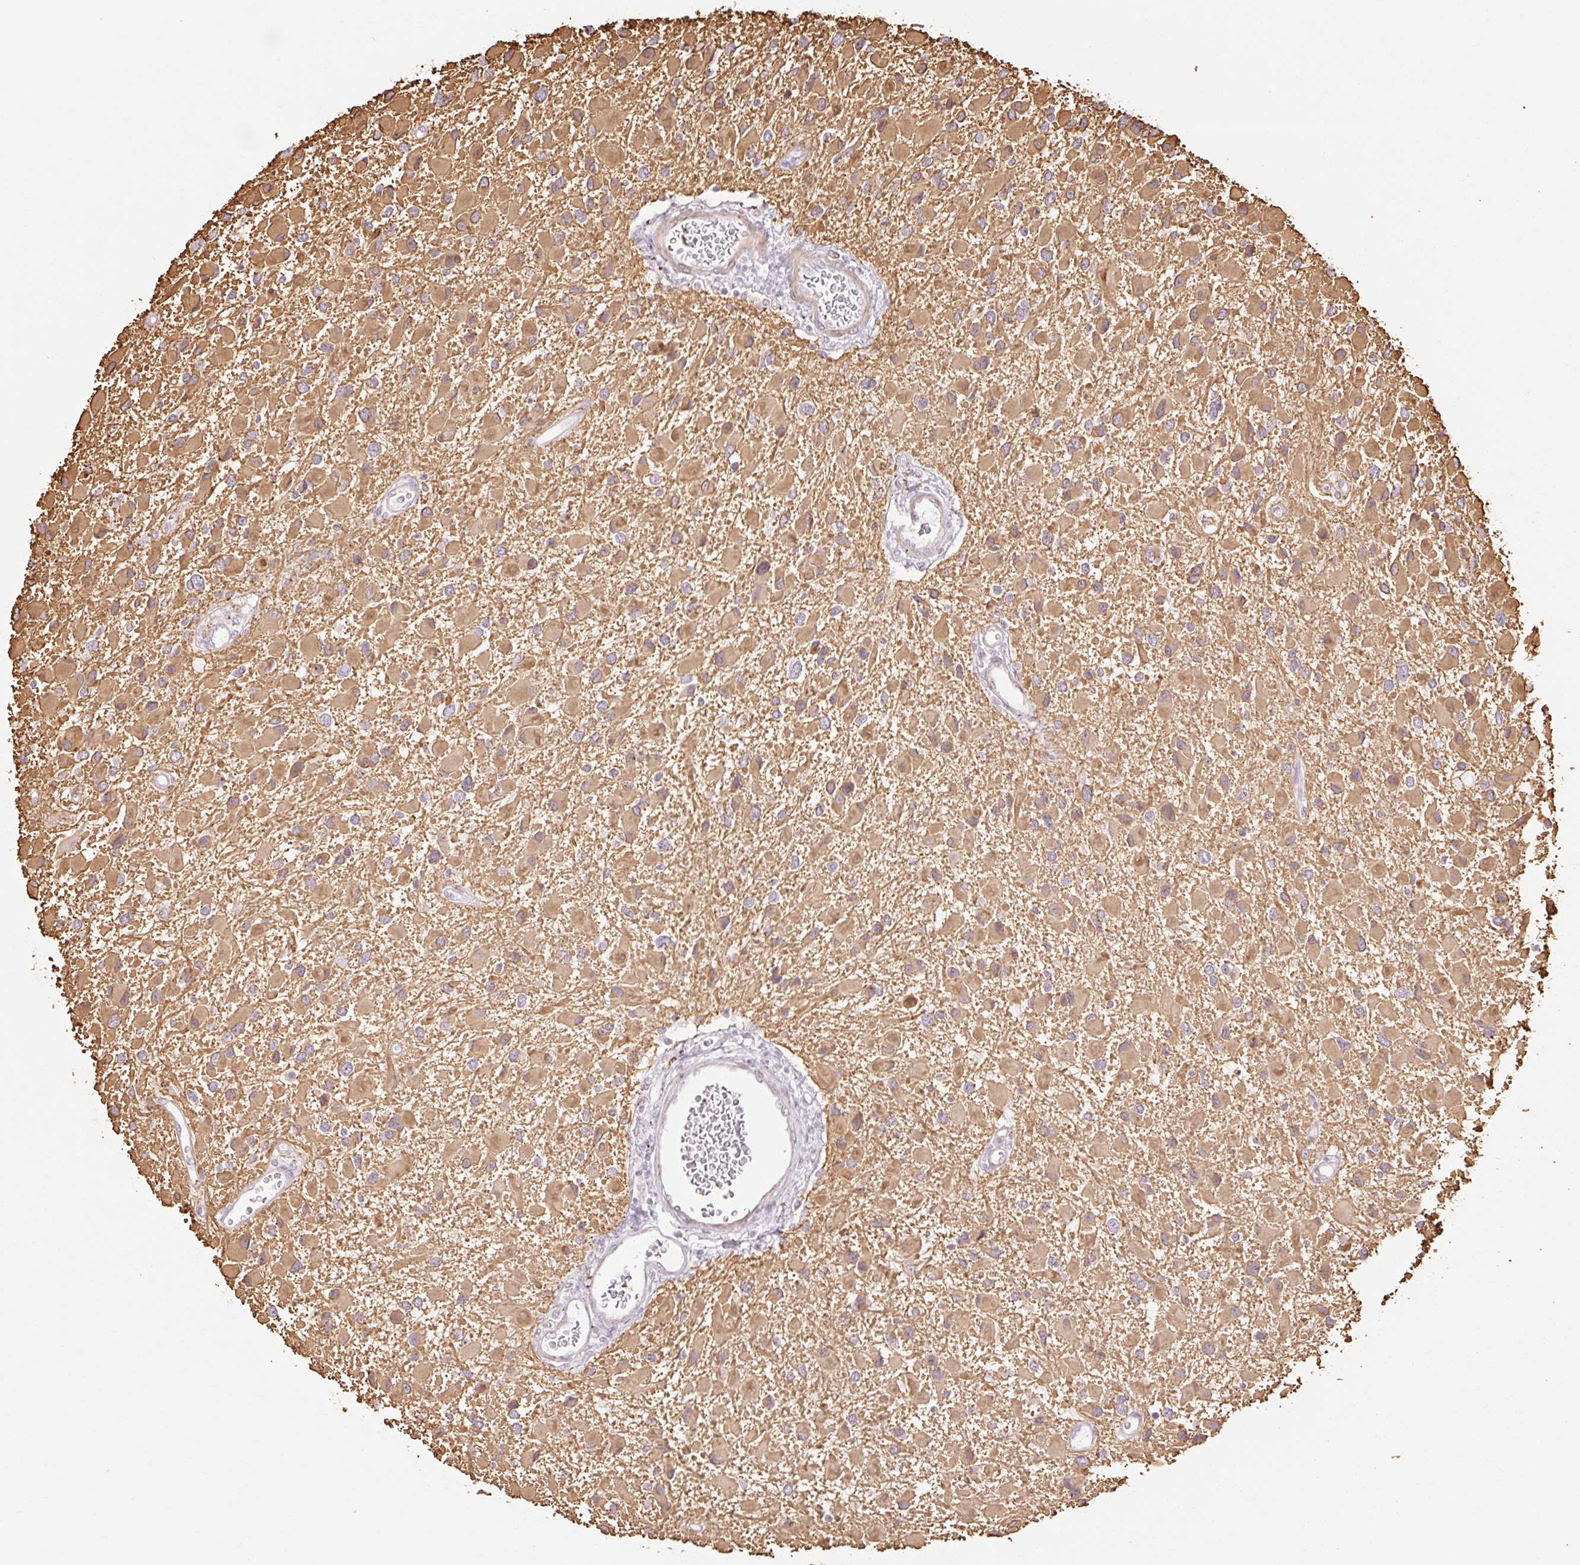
{"staining": {"intensity": "moderate", "quantity": ">75%", "location": "cytoplasmic/membranous"}, "tissue": "glioma", "cell_type": "Tumor cells", "image_type": "cancer", "snomed": [{"axis": "morphology", "description": "Glioma, malignant, High grade"}, {"axis": "topography", "description": "Brain"}], "caption": "IHC of high-grade glioma (malignant) displays medium levels of moderate cytoplasmic/membranous expression in approximately >75% of tumor cells.", "gene": "C3orf49", "patient": {"sex": "male", "age": 53}}